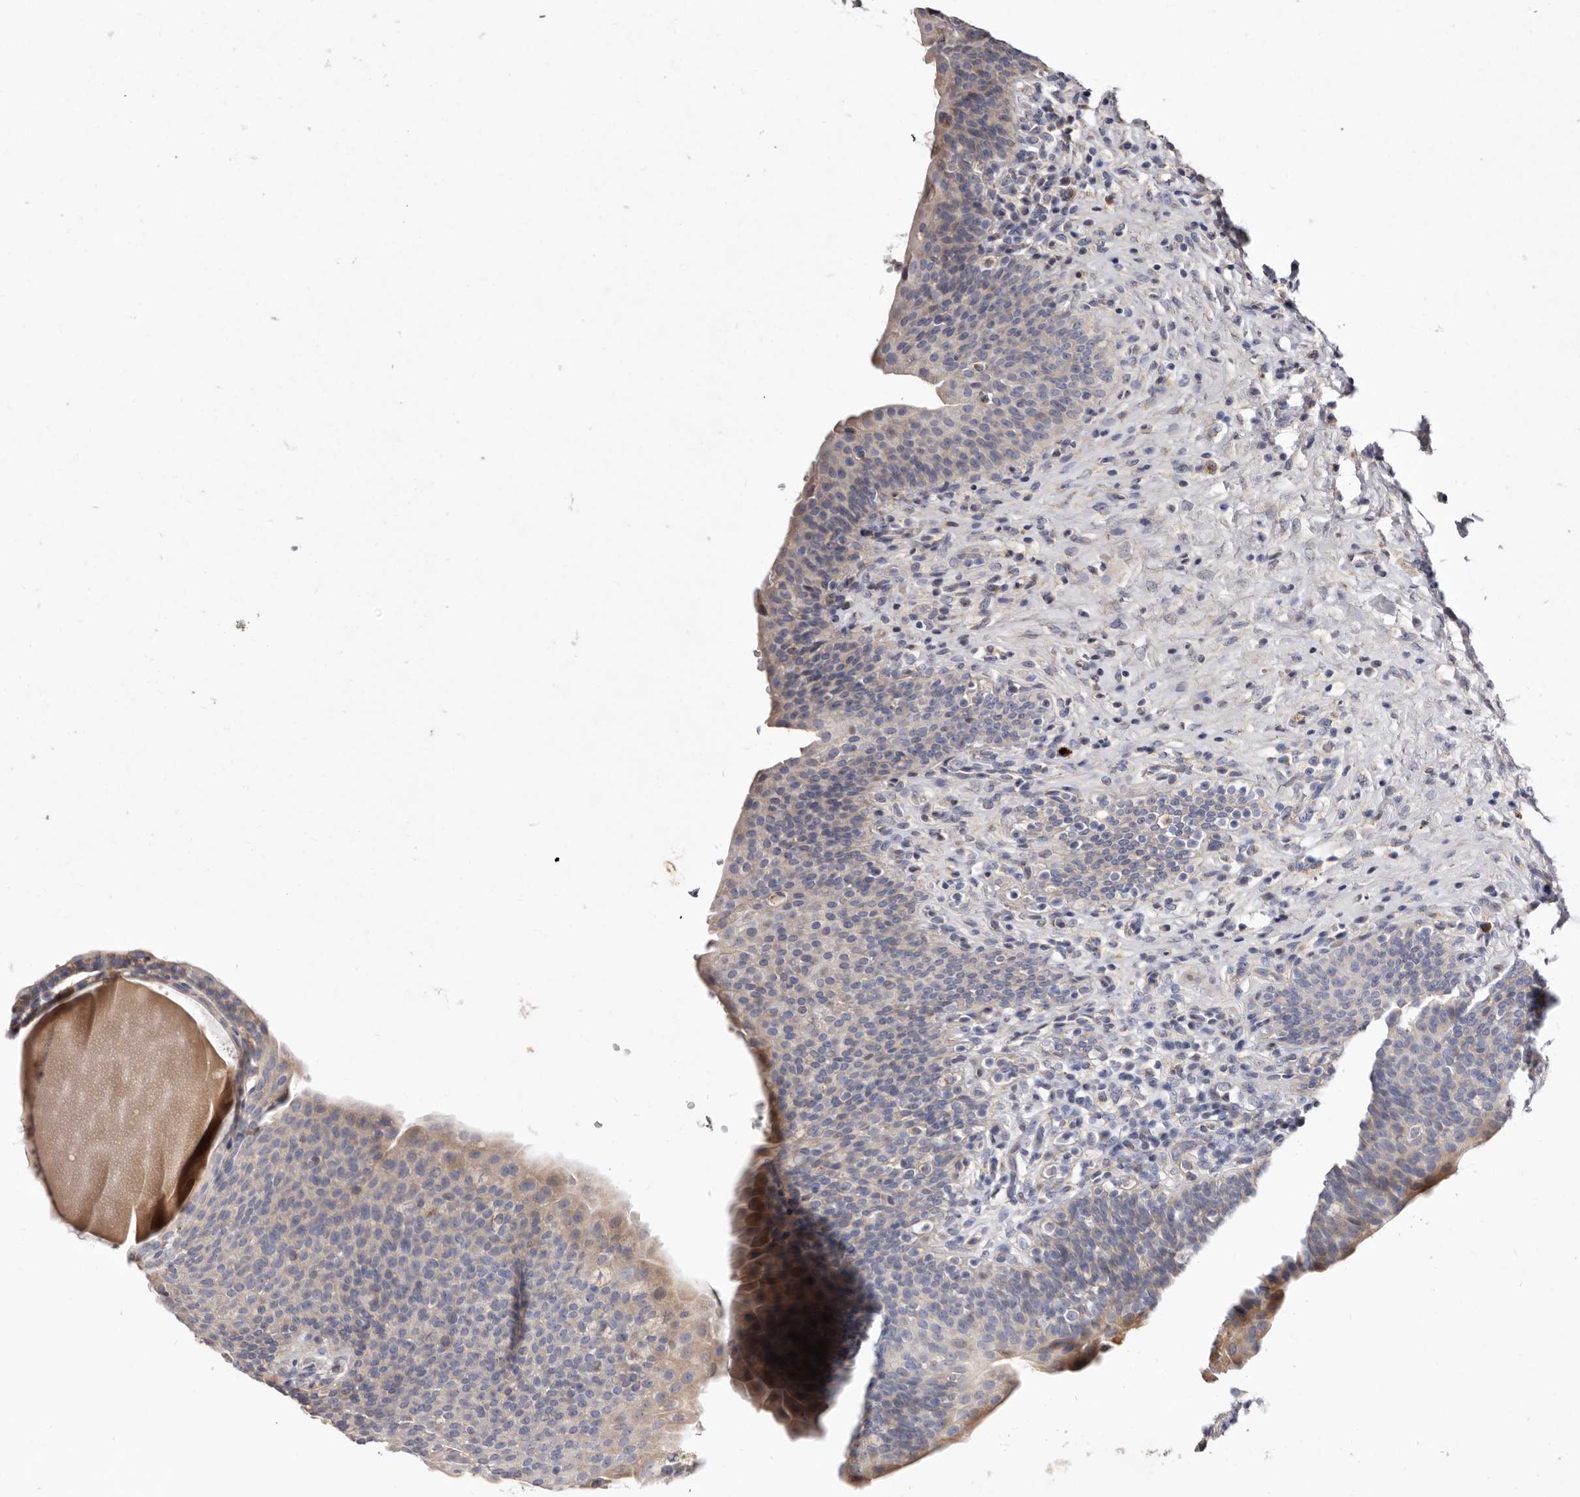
{"staining": {"intensity": "weak", "quantity": "25%-75%", "location": "cytoplasmic/membranous"}, "tissue": "urinary bladder", "cell_type": "Urothelial cells", "image_type": "normal", "snomed": [{"axis": "morphology", "description": "Normal tissue, NOS"}, {"axis": "topography", "description": "Urinary bladder"}], "caption": "Urinary bladder stained with DAB immunohistochemistry (IHC) reveals low levels of weak cytoplasmic/membranous expression in approximately 25%-75% of urothelial cells. The protein of interest is shown in brown color, while the nuclei are stained blue.", "gene": "ASIC5", "patient": {"sex": "male", "age": 83}}